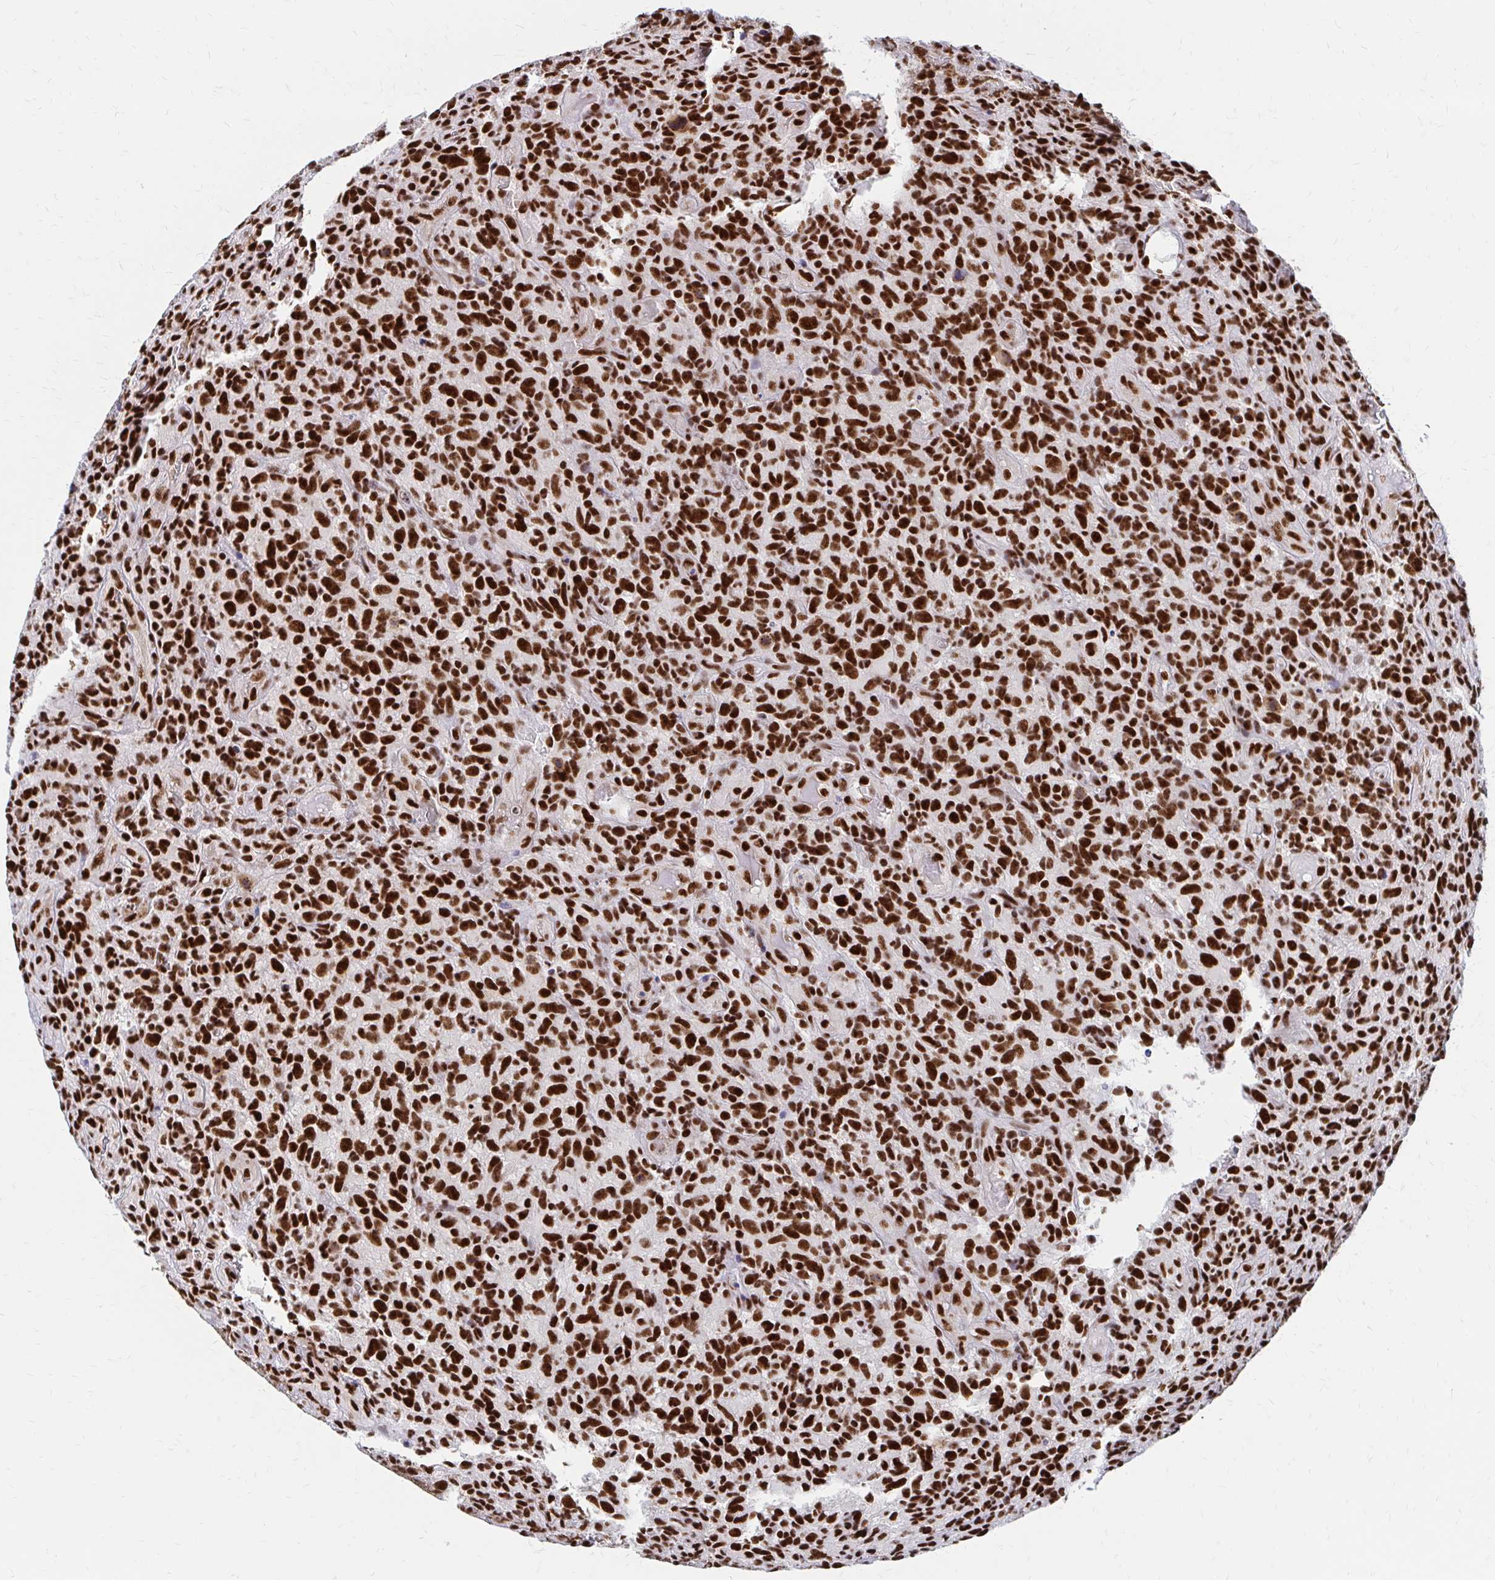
{"staining": {"intensity": "strong", "quantity": ">75%", "location": "nuclear"}, "tissue": "glioma", "cell_type": "Tumor cells", "image_type": "cancer", "snomed": [{"axis": "morphology", "description": "Glioma, malignant, High grade"}, {"axis": "topography", "description": "Brain"}], "caption": "Approximately >75% of tumor cells in malignant glioma (high-grade) demonstrate strong nuclear protein expression as visualized by brown immunohistochemical staining.", "gene": "CNKSR3", "patient": {"sex": "male", "age": 76}}